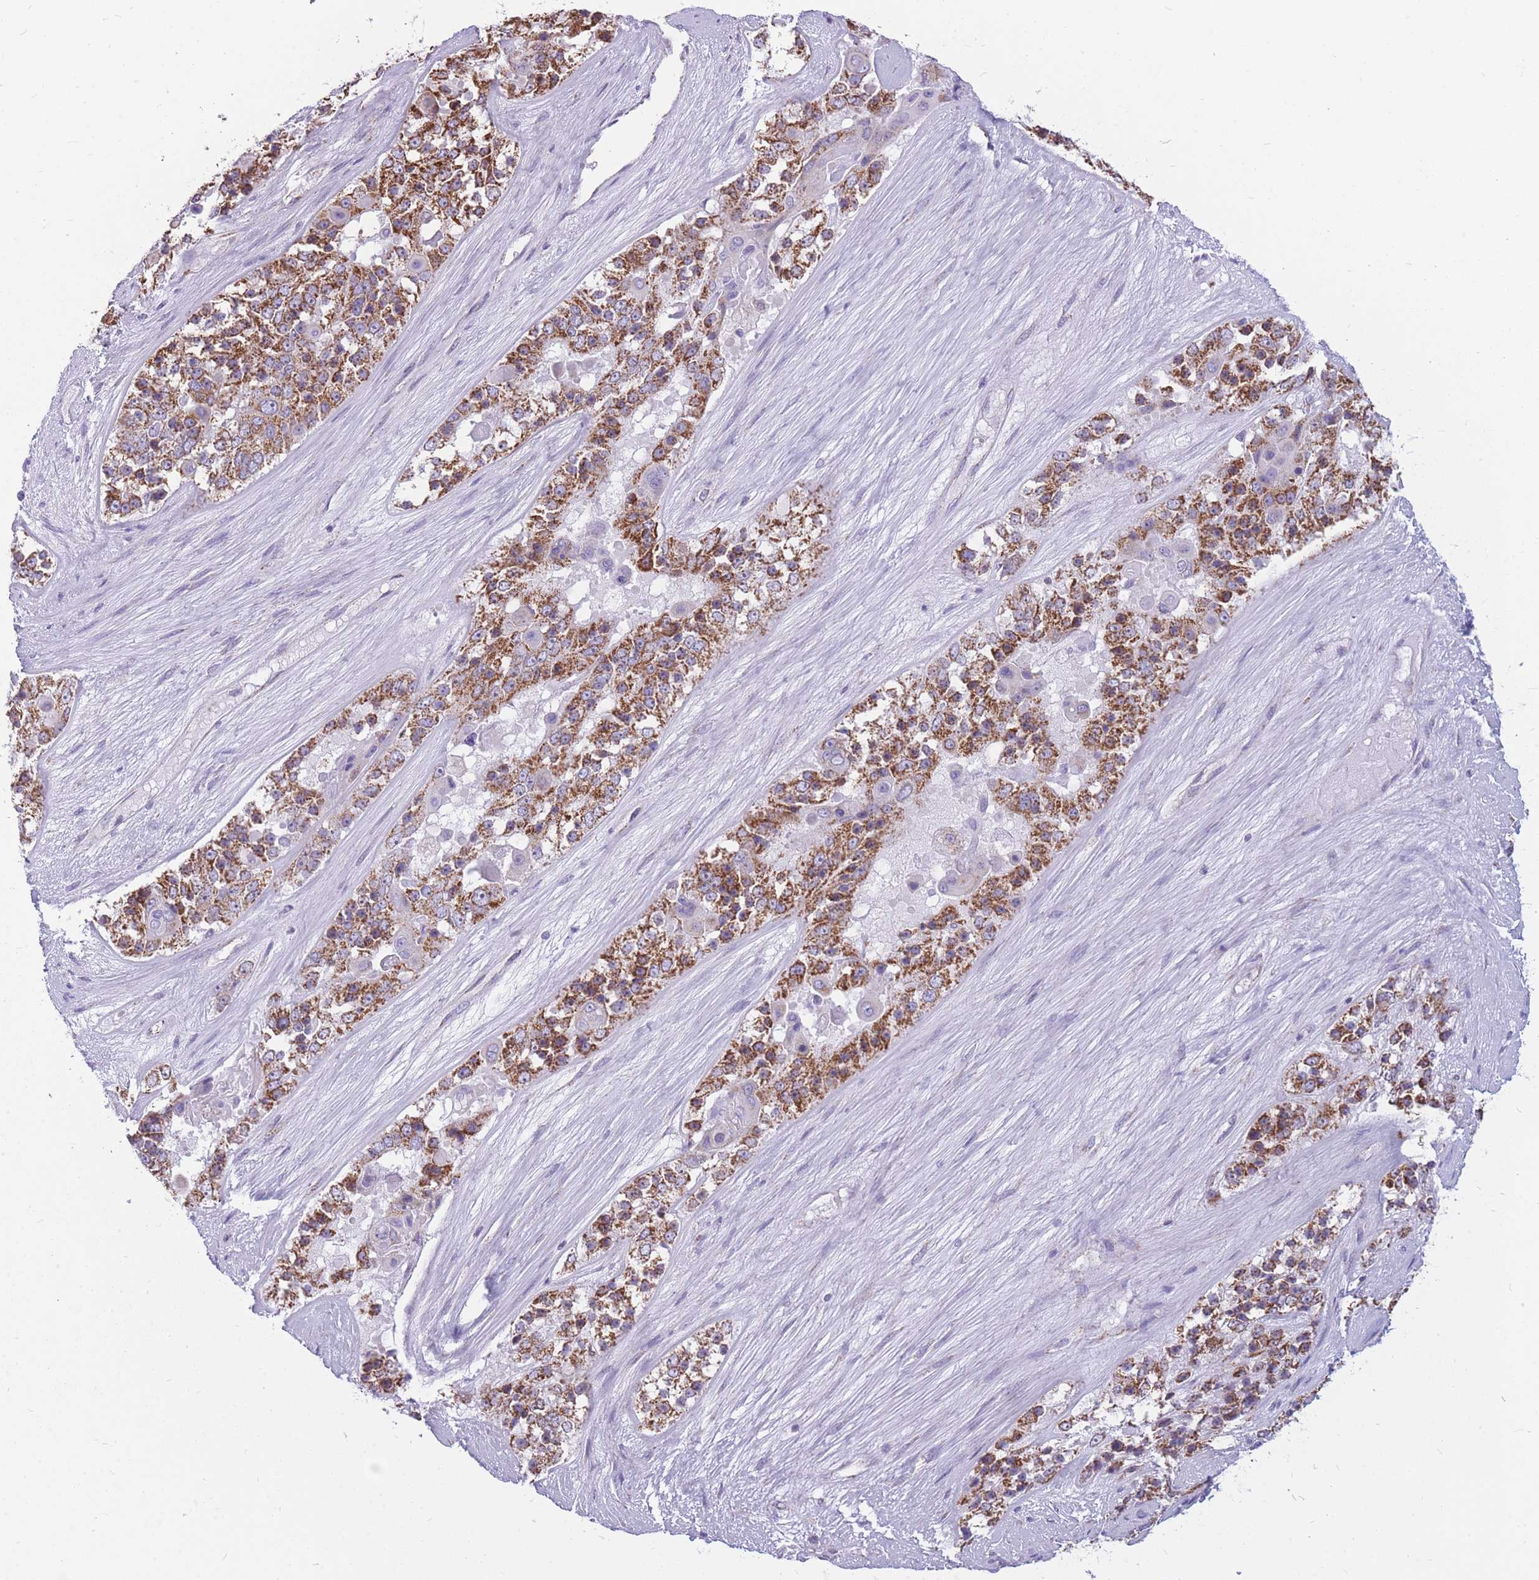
{"staining": {"intensity": "strong", "quantity": "25%-75%", "location": "cytoplasmic/membranous"}, "tissue": "ovarian cancer", "cell_type": "Tumor cells", "image_type": "cancer", "snomed": [{"axis": "morphology", "description": "Carcinoma, endometroid"}, {"axis": "topography", "description": "Ovary"}], "caption": "Tumor cells reveal strong cytoplasmic/membranous positivity in approximately 25%-75% of cells in ovarian cancer (endometroid carcinoma).", "gene": "PCSK1", "patient": {"sex": "female", "age": 51}}